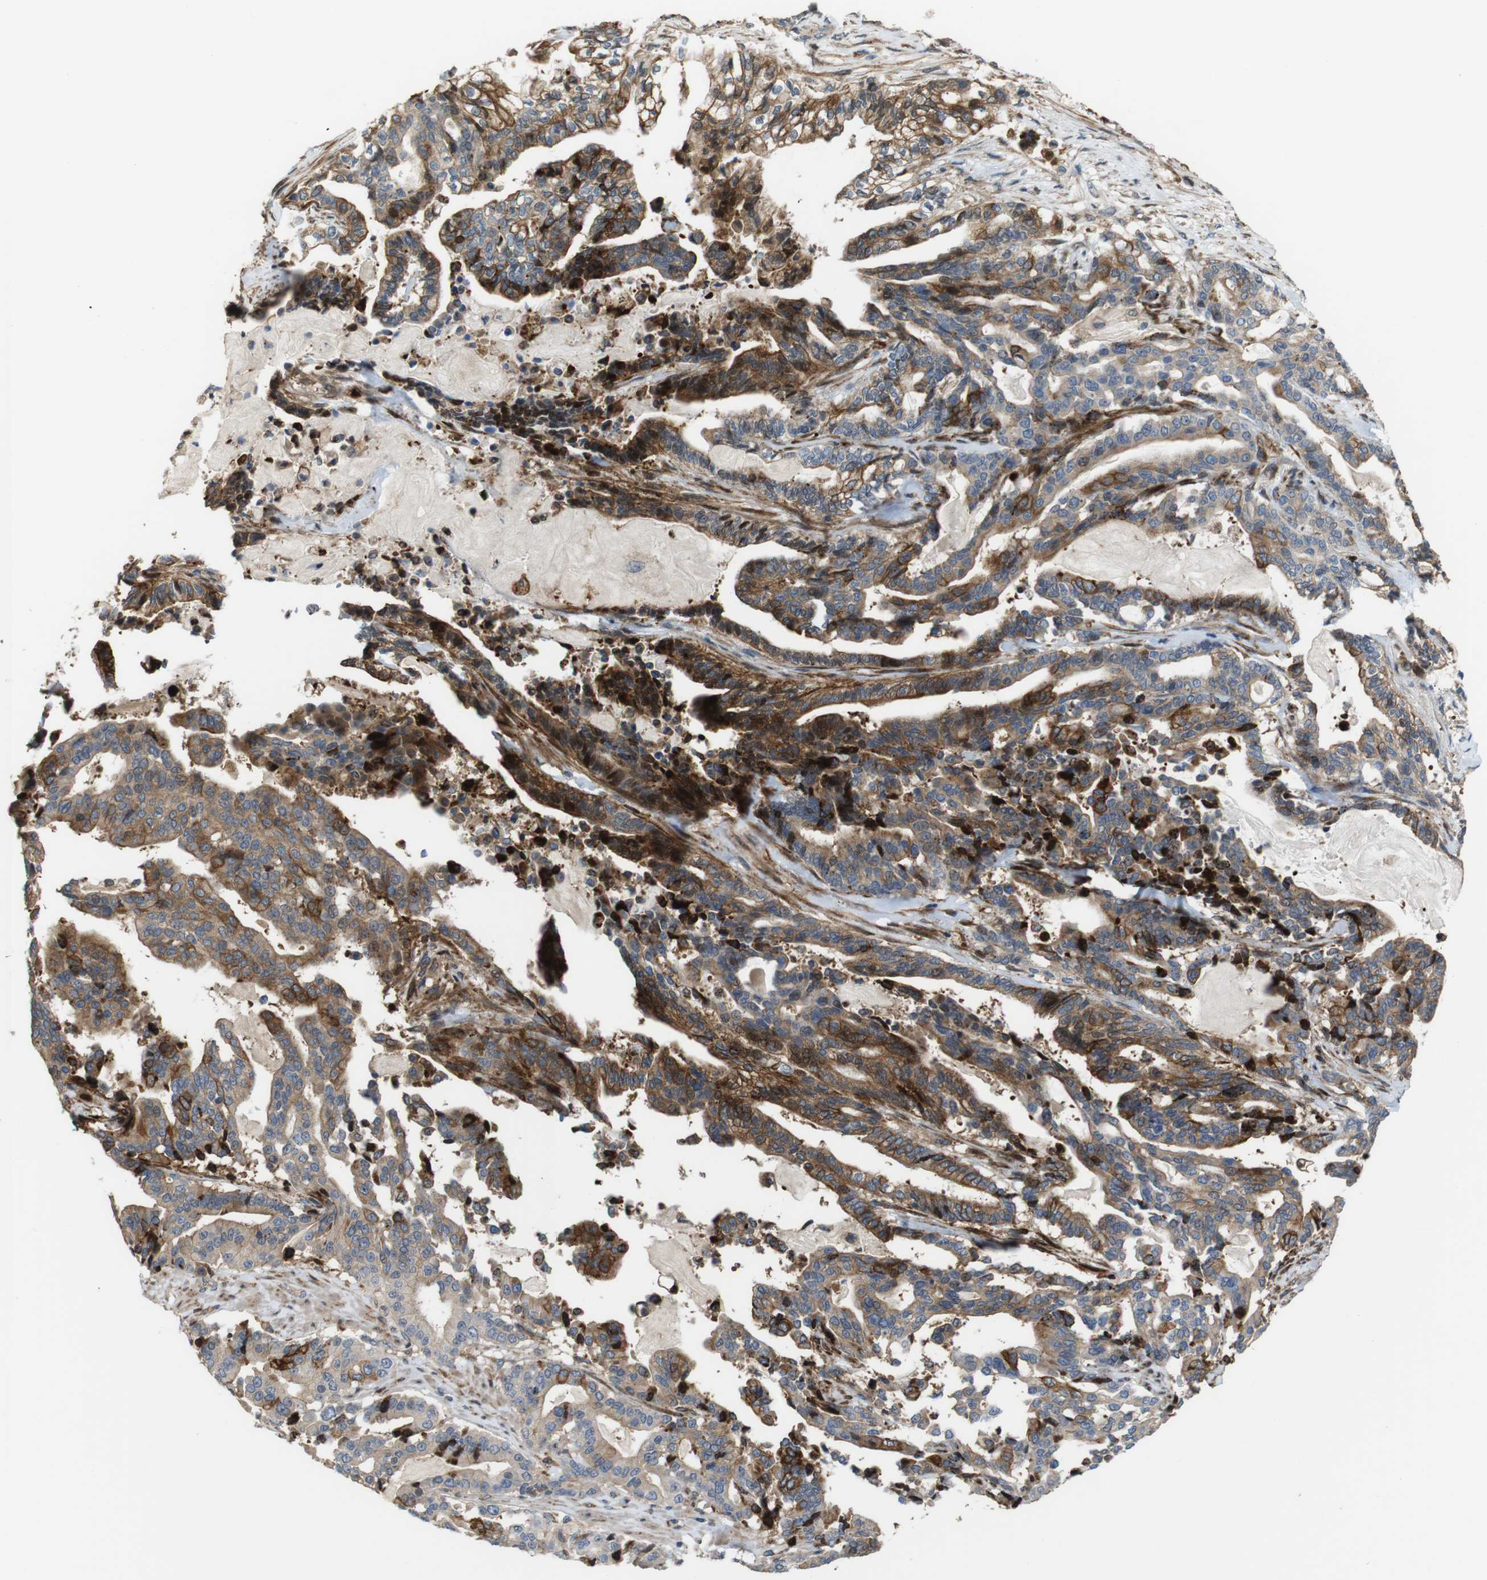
{"staining": {"intensity": "strong", "quantity": "25%-75%", "location": "cytoplasmic/membranous"}, "tissue": "pancreatic cancer", "cell_type": "Tumor cells", "image_type": "cancer", "snomed": [{"axis": "morphology", "description": "Adenocarcinoma, NOS"}, {"axis": "topography", "description": "Pancreas"}], "caption": "Pancreatic adenocarcinoma tissue displays strong cytoplasmic/membranous positivity in about 25%-75% of tumor cells", "gene": "PCOLCE2", "patient": {"sex": "male", "age": 63}}